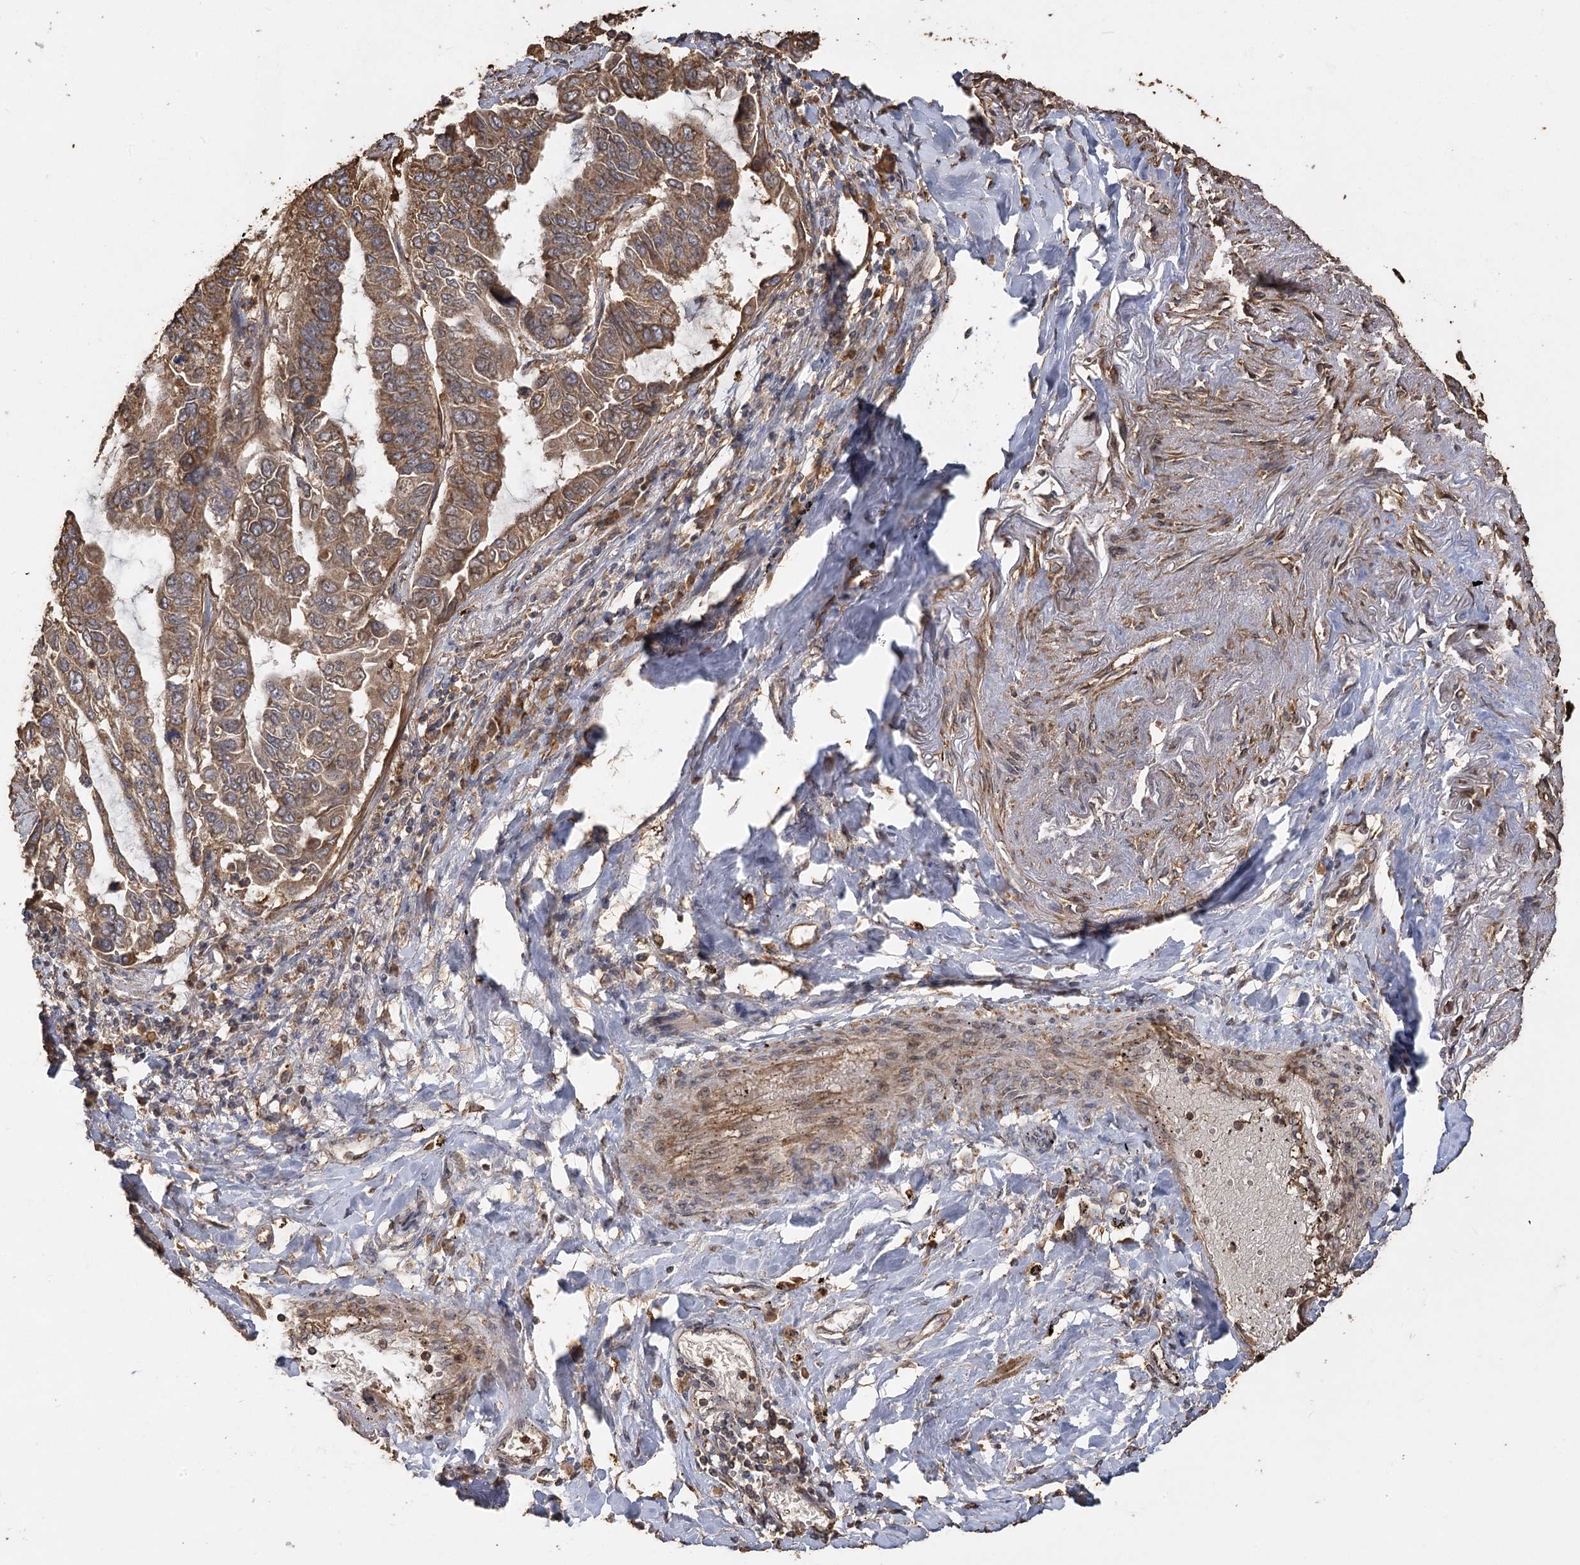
{"staining": {"intensity": "moderate", "quantity": ">75%", "location": "cytoplasmic/membranous"}, "tissue": "lung cancer", "cell_type": "Tumor cells", "image_type": "cancer", "snomed": [{"axis": "morphology", "description": "Adenocarcinoma, NOS"}, {"axis": "topography", "description": "Lung"}], "caption": "This photomicrograph displays lung cancer (adenocarcinoma) stained with immunohistochemistry (IHC) to label a protein in brown. The cytoplasmic/membranous of tumor cells show moderate positivity for the protein. Nuclei are counter-stained blue.", "gene": "PIK3C2A", "patient": {"sex": "male", "age": 64}}